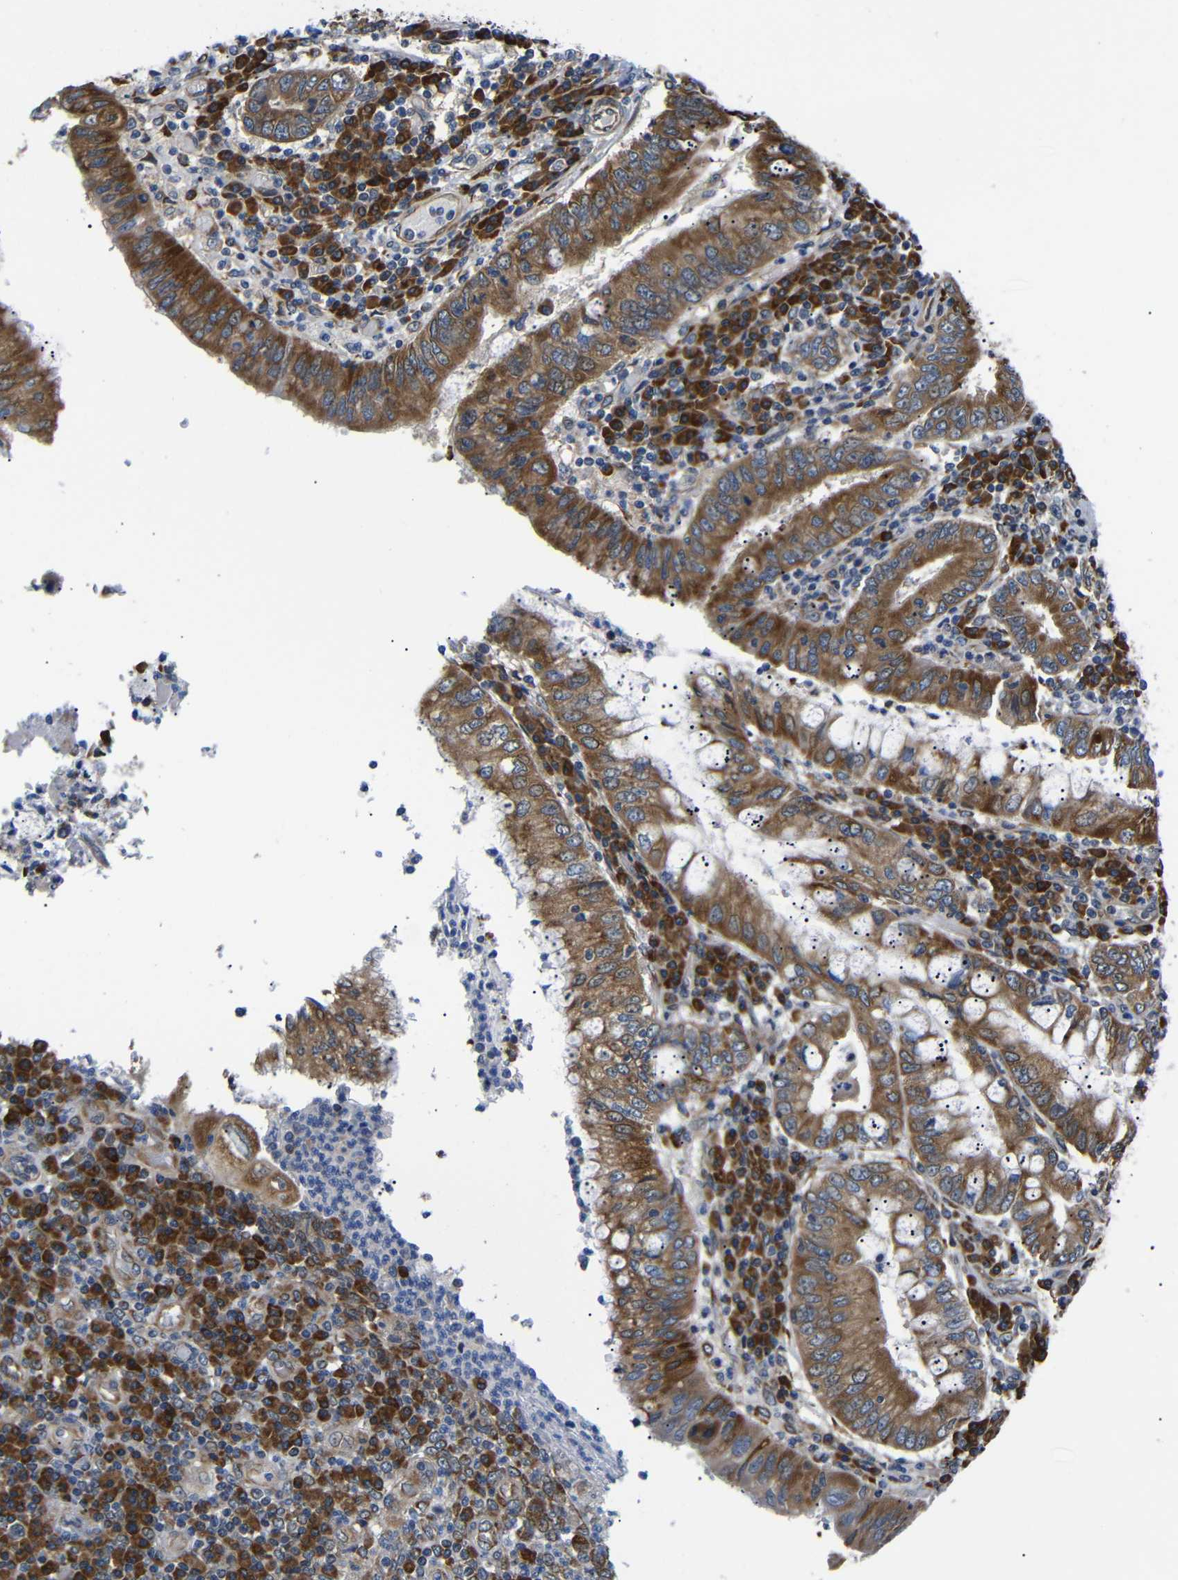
{"staining": {"intensity": "moderate", "quantity": ">75%", "location": "cytoplasmic/membranous"}, "tissue": "stomach cancer", "cell_type": "Tumor cells", "image_type": "cancer", "snomed": [{"axis": "morphology", "description": "Normal tissue, NOS"}, {"axis": "morphology", "description": "Adenocarcinoma, NOS"}, {"axis": "topography", "description": "Esophagus"}, {"axis": "topography", "description": "Stomach, upper"}, {"axis": "topography", "description": "Peripheral nerve tissue"}], "caption": "Immunohistochemical staining of human adenocarcinoma (stomach) reveals medium levels of moderate cytoplasmic/membranous protein staining in about >75% of tumor cells.", "gene": "KANK4", "patient": {"sex": "male", "age": 62}}